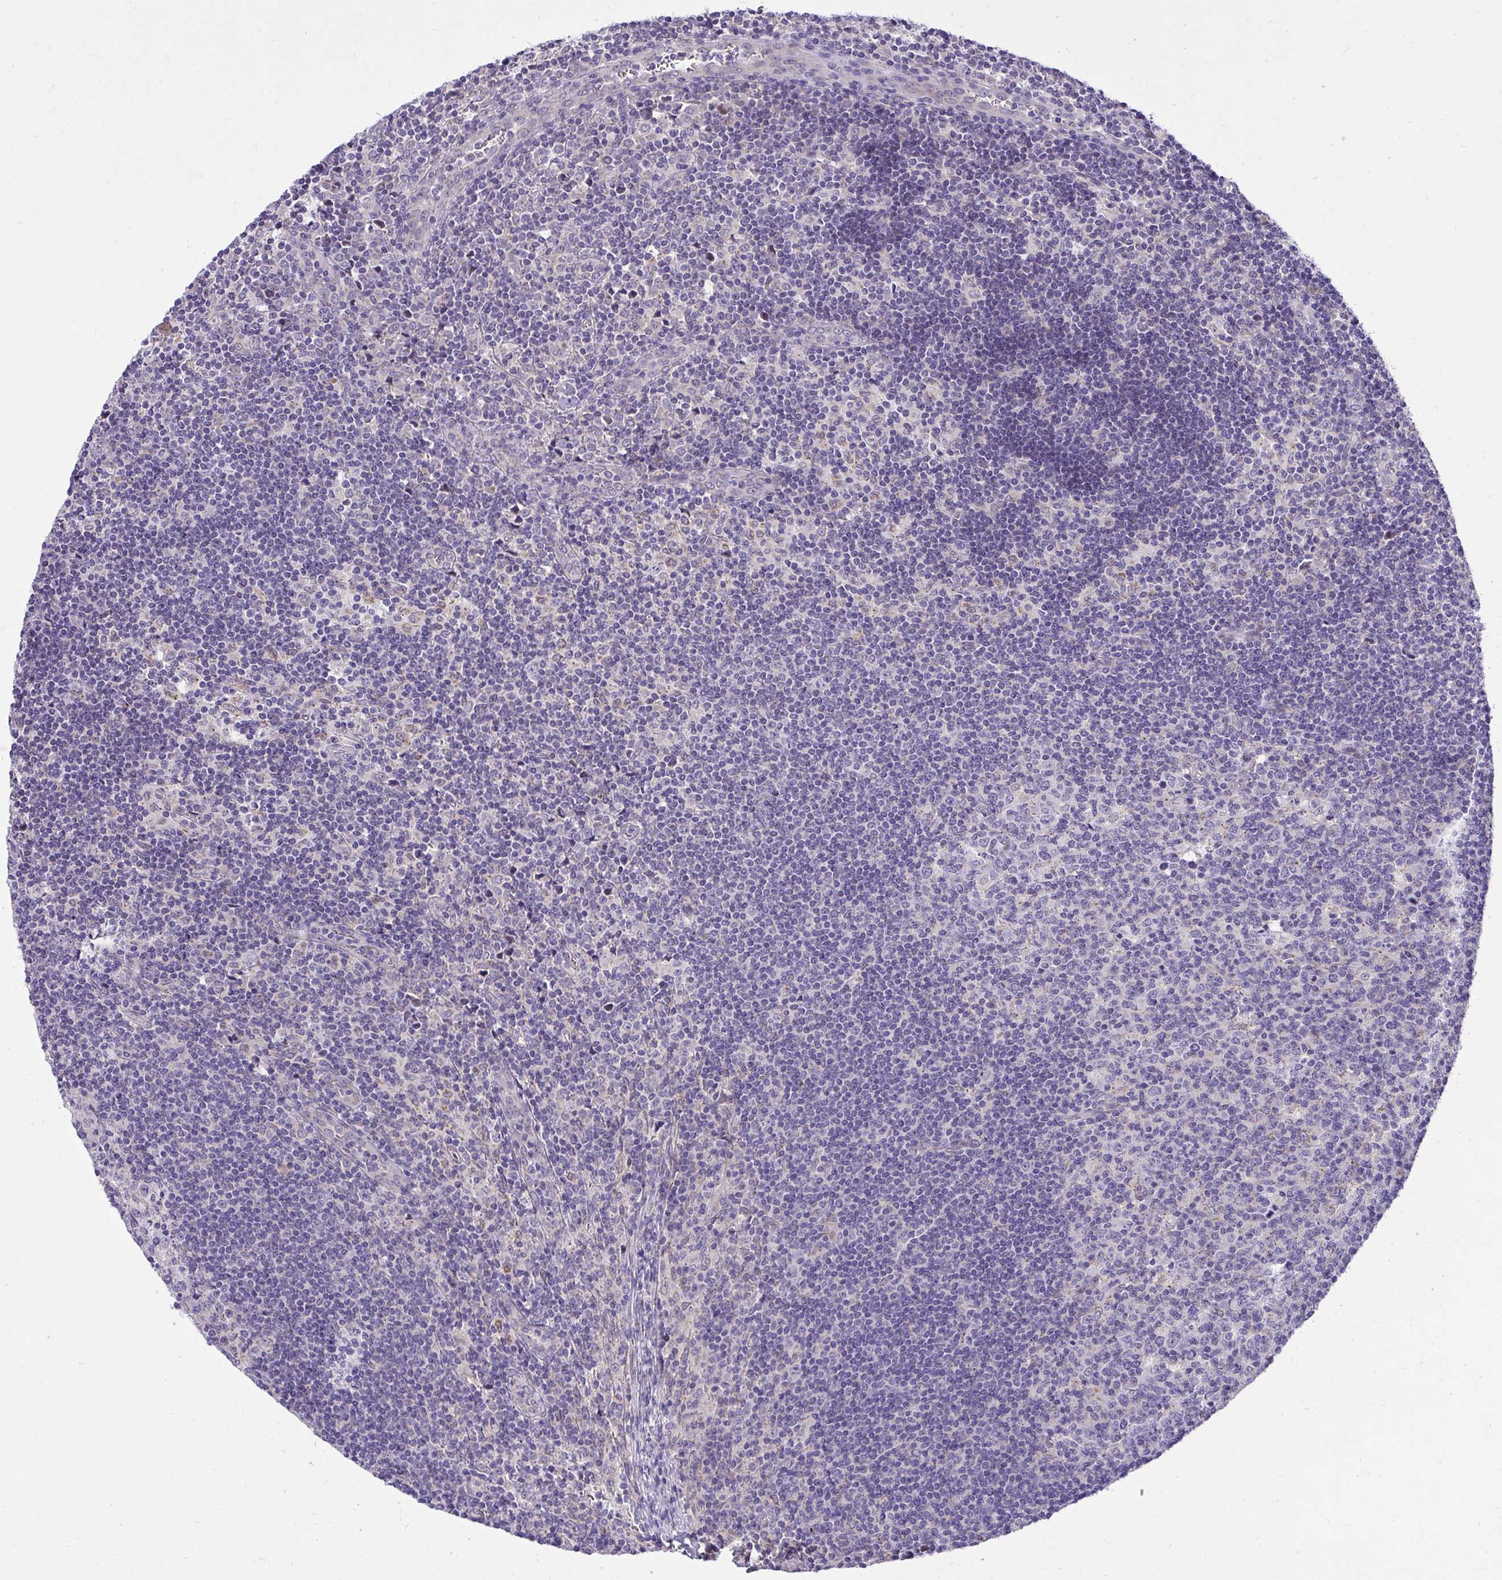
{"staining": {"intensity": "negative", "quantity": "none", "location": "none"}, "tissue": "lymph node", "cell_type": "Germinal center cells", "image_type": "normal", "snomed": [{"axis": "morphology", "description": "Normal tissue, NOS"}, {"axis": "topography", "description": "Lymph node"}], "caption": "This is an IHC micrograph of benign human lymph node. There is no staining in germinal center cells.", "gene": "CEACAM18", "patient": {"sex": "female", "age": 45}}